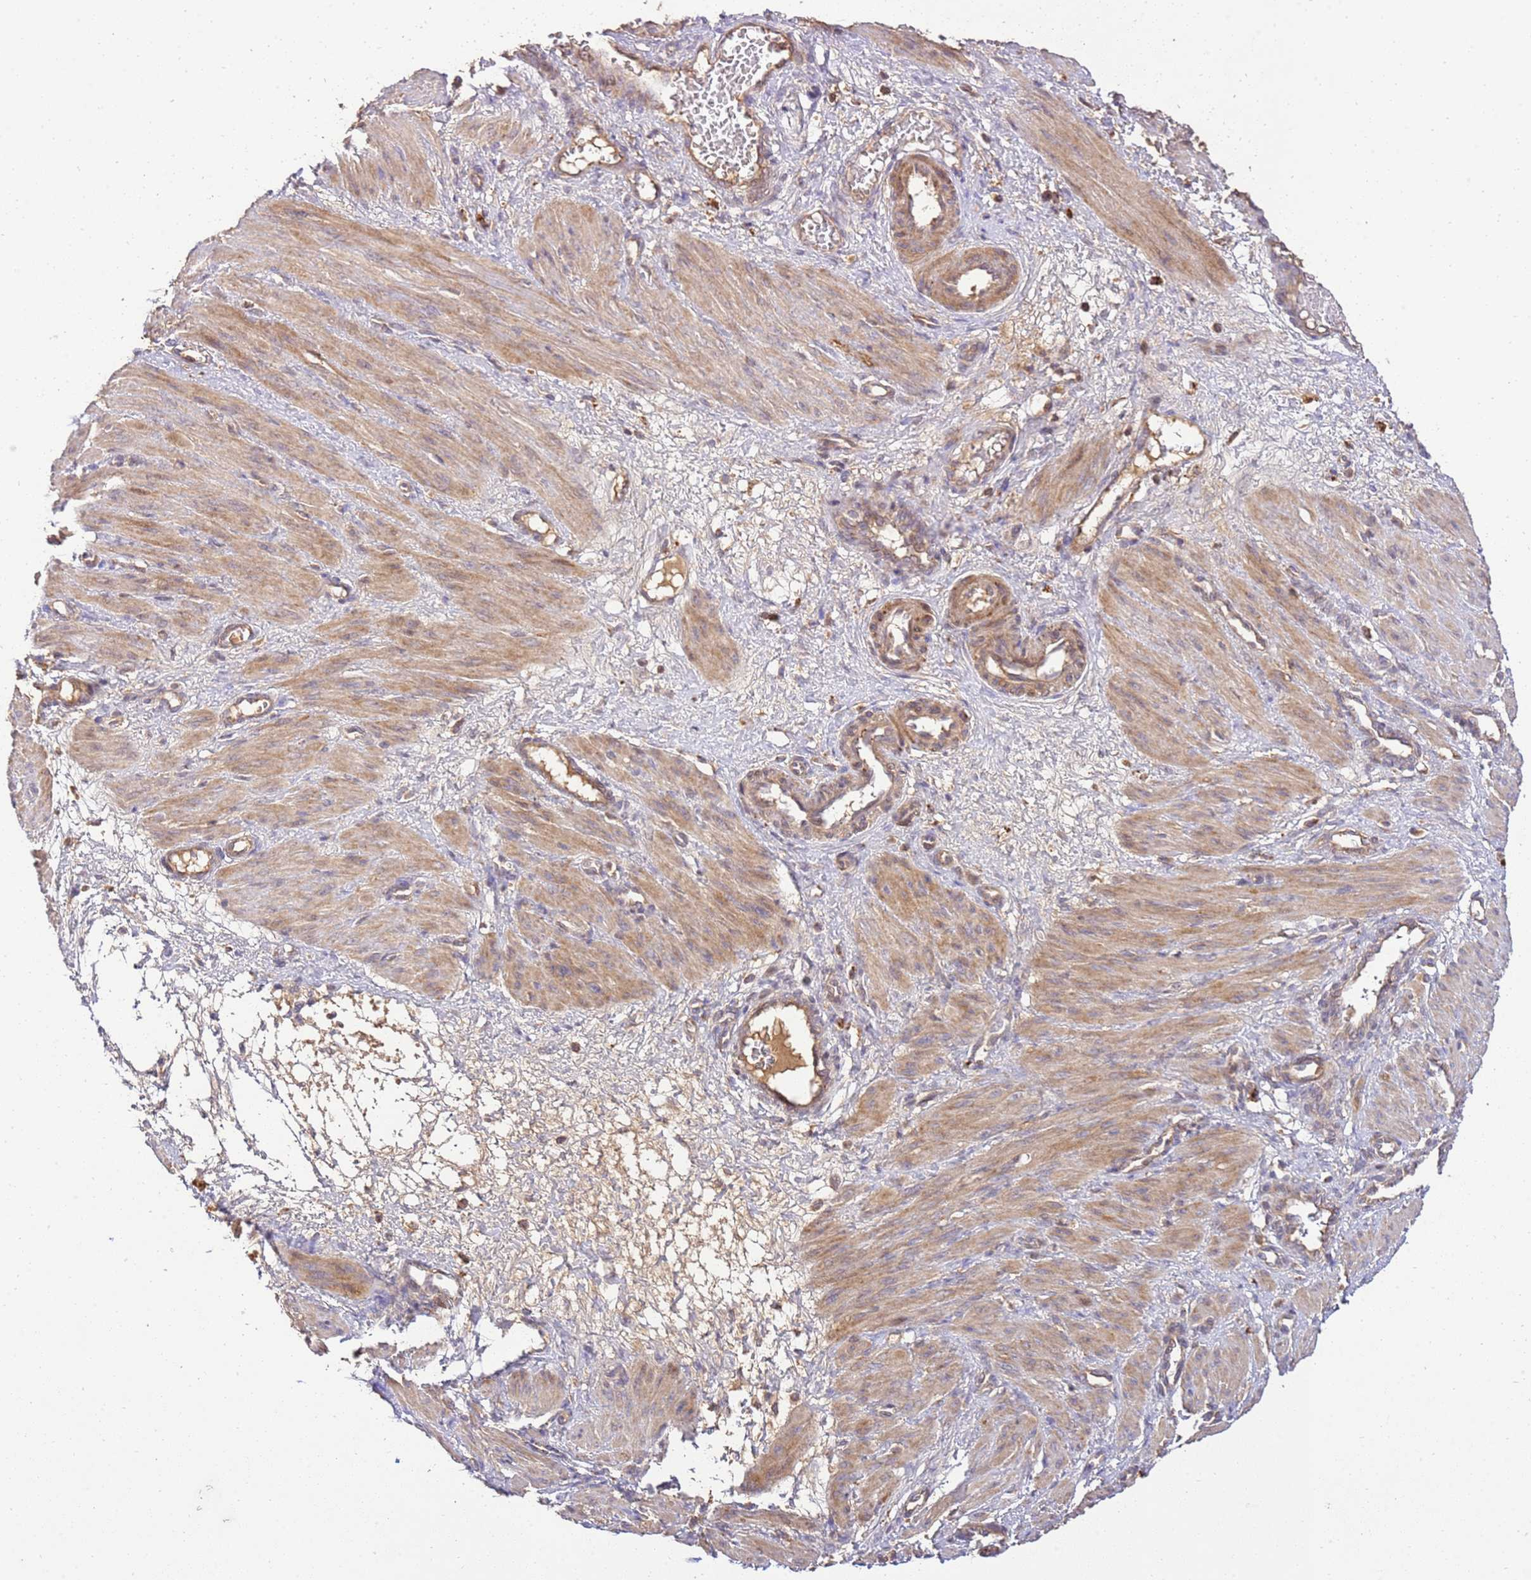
{"staining": {"intensity": "strong", "quantity": "25%-75%", "location": "cytoplasmic/membranous"}, "tissue": "smooth muscle", "cell_type": "Smooth muscle cells", "image_type": "normal", "snomed": [{"axis": "morphology", "description": "Normal tissue, NOS"}, {"axis": "topography", "description": "Endometrium"}], "caption": "Immunohistochemistry image of unremarkable smooth muscle stained for a protein (brown), which reveals high levels of strong cytoplasmic/membranous expression in about 25%-75% of smooth muscle cells.", "gene": "LRRC28", "patient": {"sex": "female", "age": 33}}